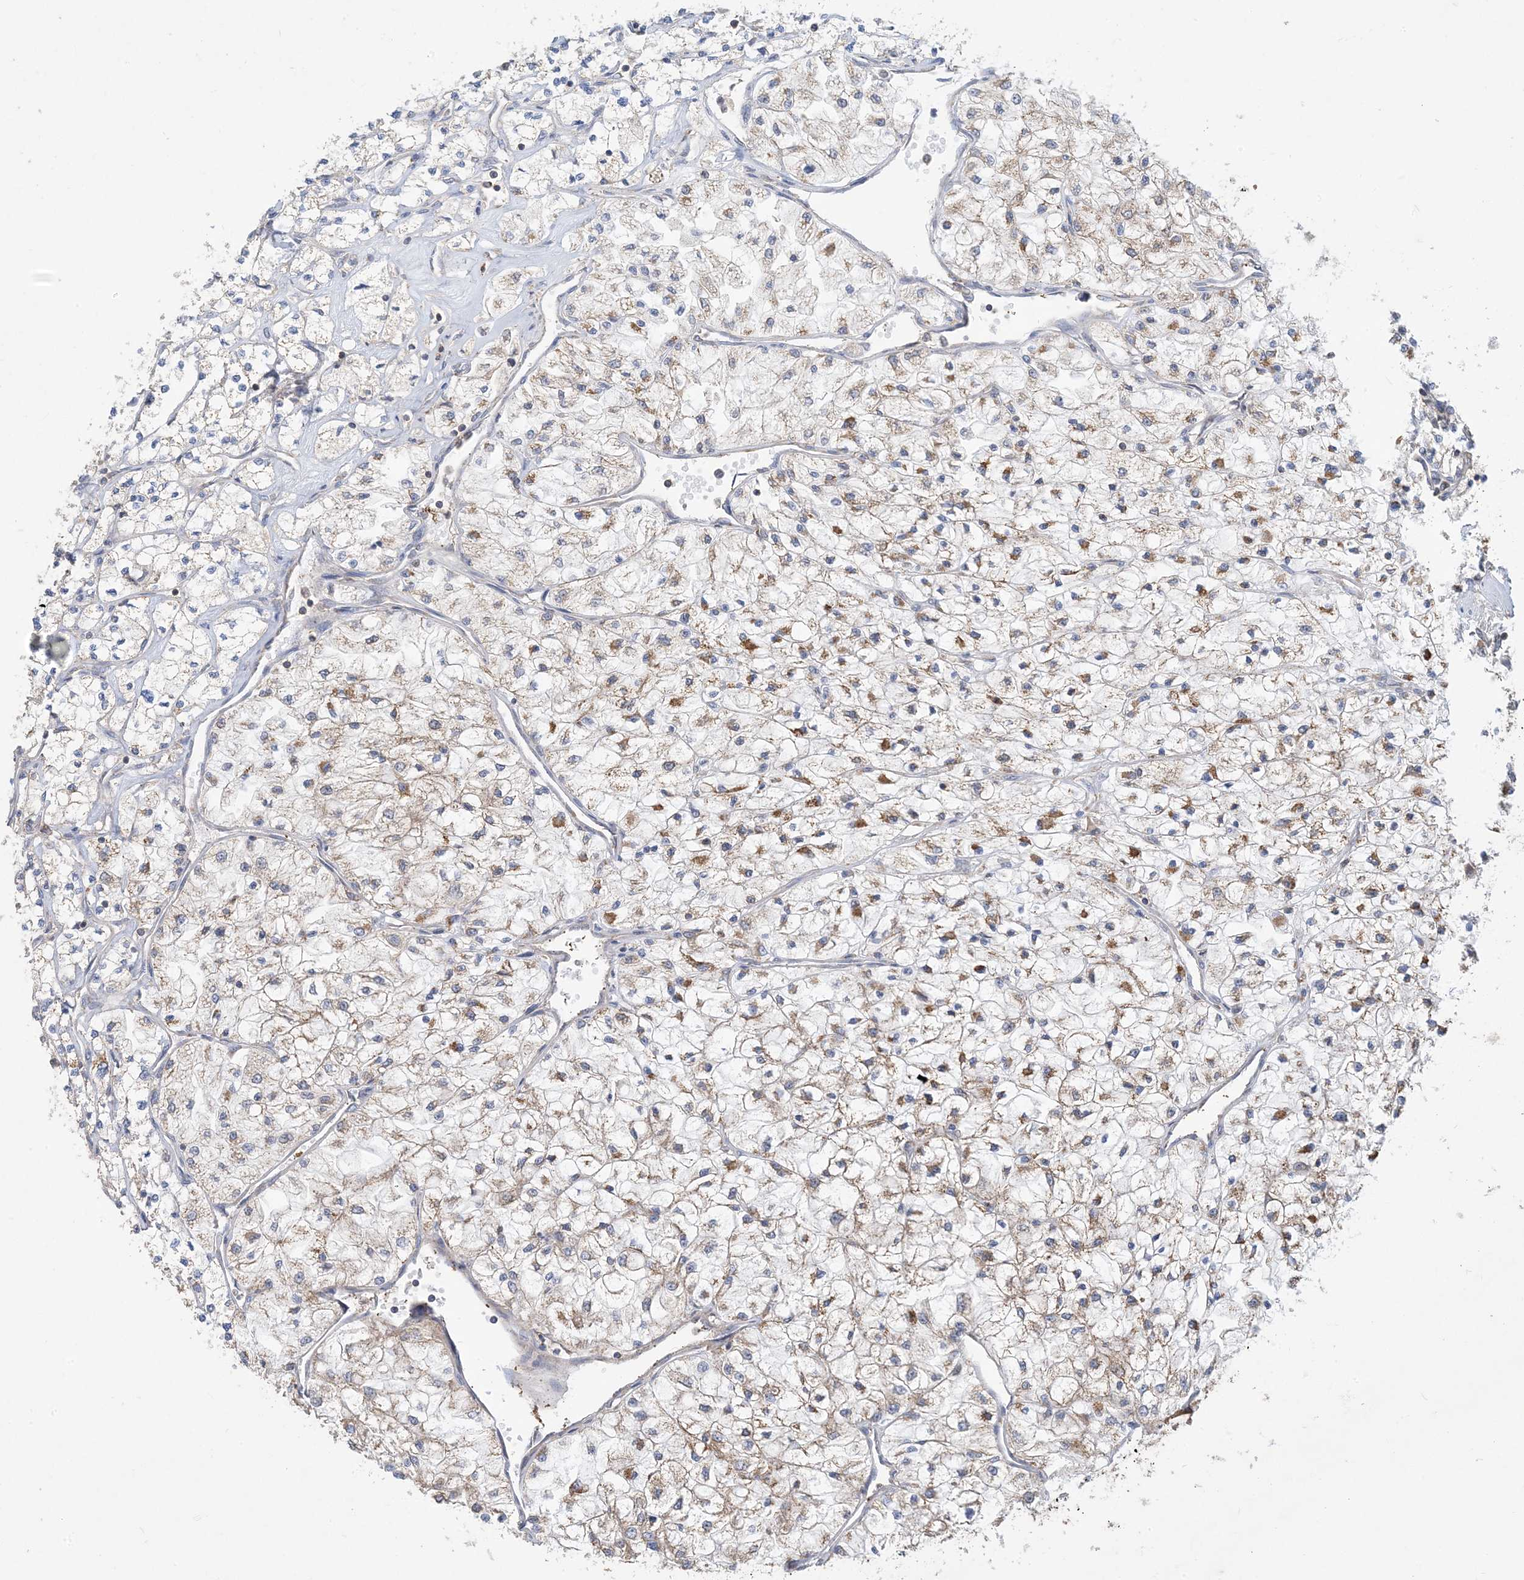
{"staining": {"intensity": "moderate", "quantity": ">75%", "location": "cytoplasmic/membranous"}, "tissue": "renal cancer", "cell_type": "Tumor cells", "image_type": "cancer", "snomed": [{"axis": "morphology", "description": "Adenocarcinoma, NOS"}, {"axis": "topography", "description": "Kidney"}], "caption": "High-power microscopy captured an IHC image of renal cancer, revealing moderate cytoplasmic/membranous staining in approximately >75% of tumor cells. Using DAB (3,3'-diaminobenzidine) (brown) and hematoxylin (blue) stains, captured at high magnification using brightfield microscopy.", "gene": "ECHDC1", "patient": {"sex": "male", "age": 80}}